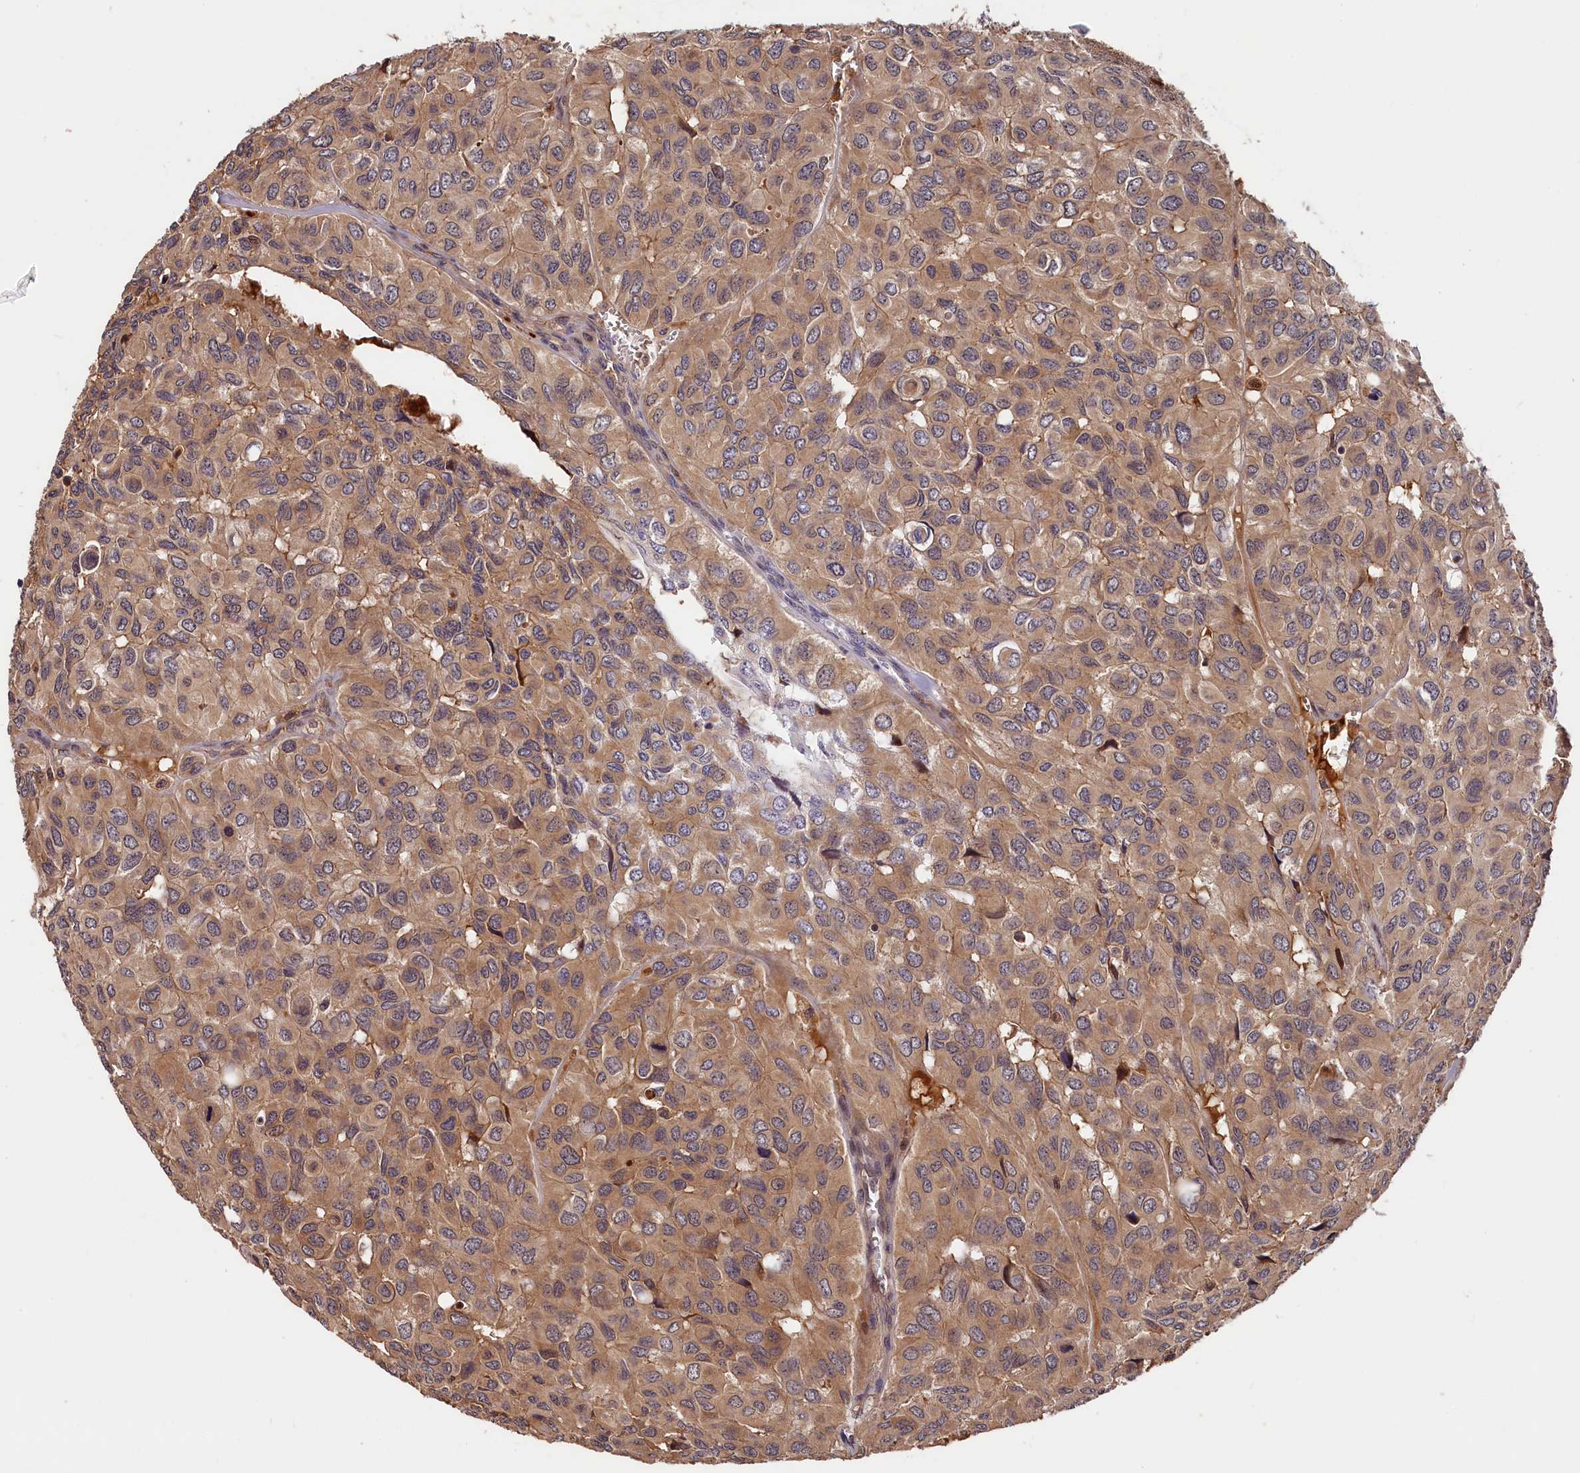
{"staining": {"intensity": "moderate", "quantity": ">75%", "location": "cytoplasmic/membranous"}, "tissue": "head and neck cancer", "cell_type": "Tumor cells", "image_type": "cancer", "snomed": [{"axis": "morphology", "description": "Adenocarcinoma, NOS"}, {"axis": "topography", "description": "Salivary gland, NOS"}, {"axis": "topography", "description": "Head-Neck"}], "caption": "Immunohistochemical staining of human head and neck cancer reveals moderate cytoplasmic/membranous protein positivity in approximately >75% of tumor cells.", "gene": "ITIH1", "patient": {"sex": "female", "age": 76}}